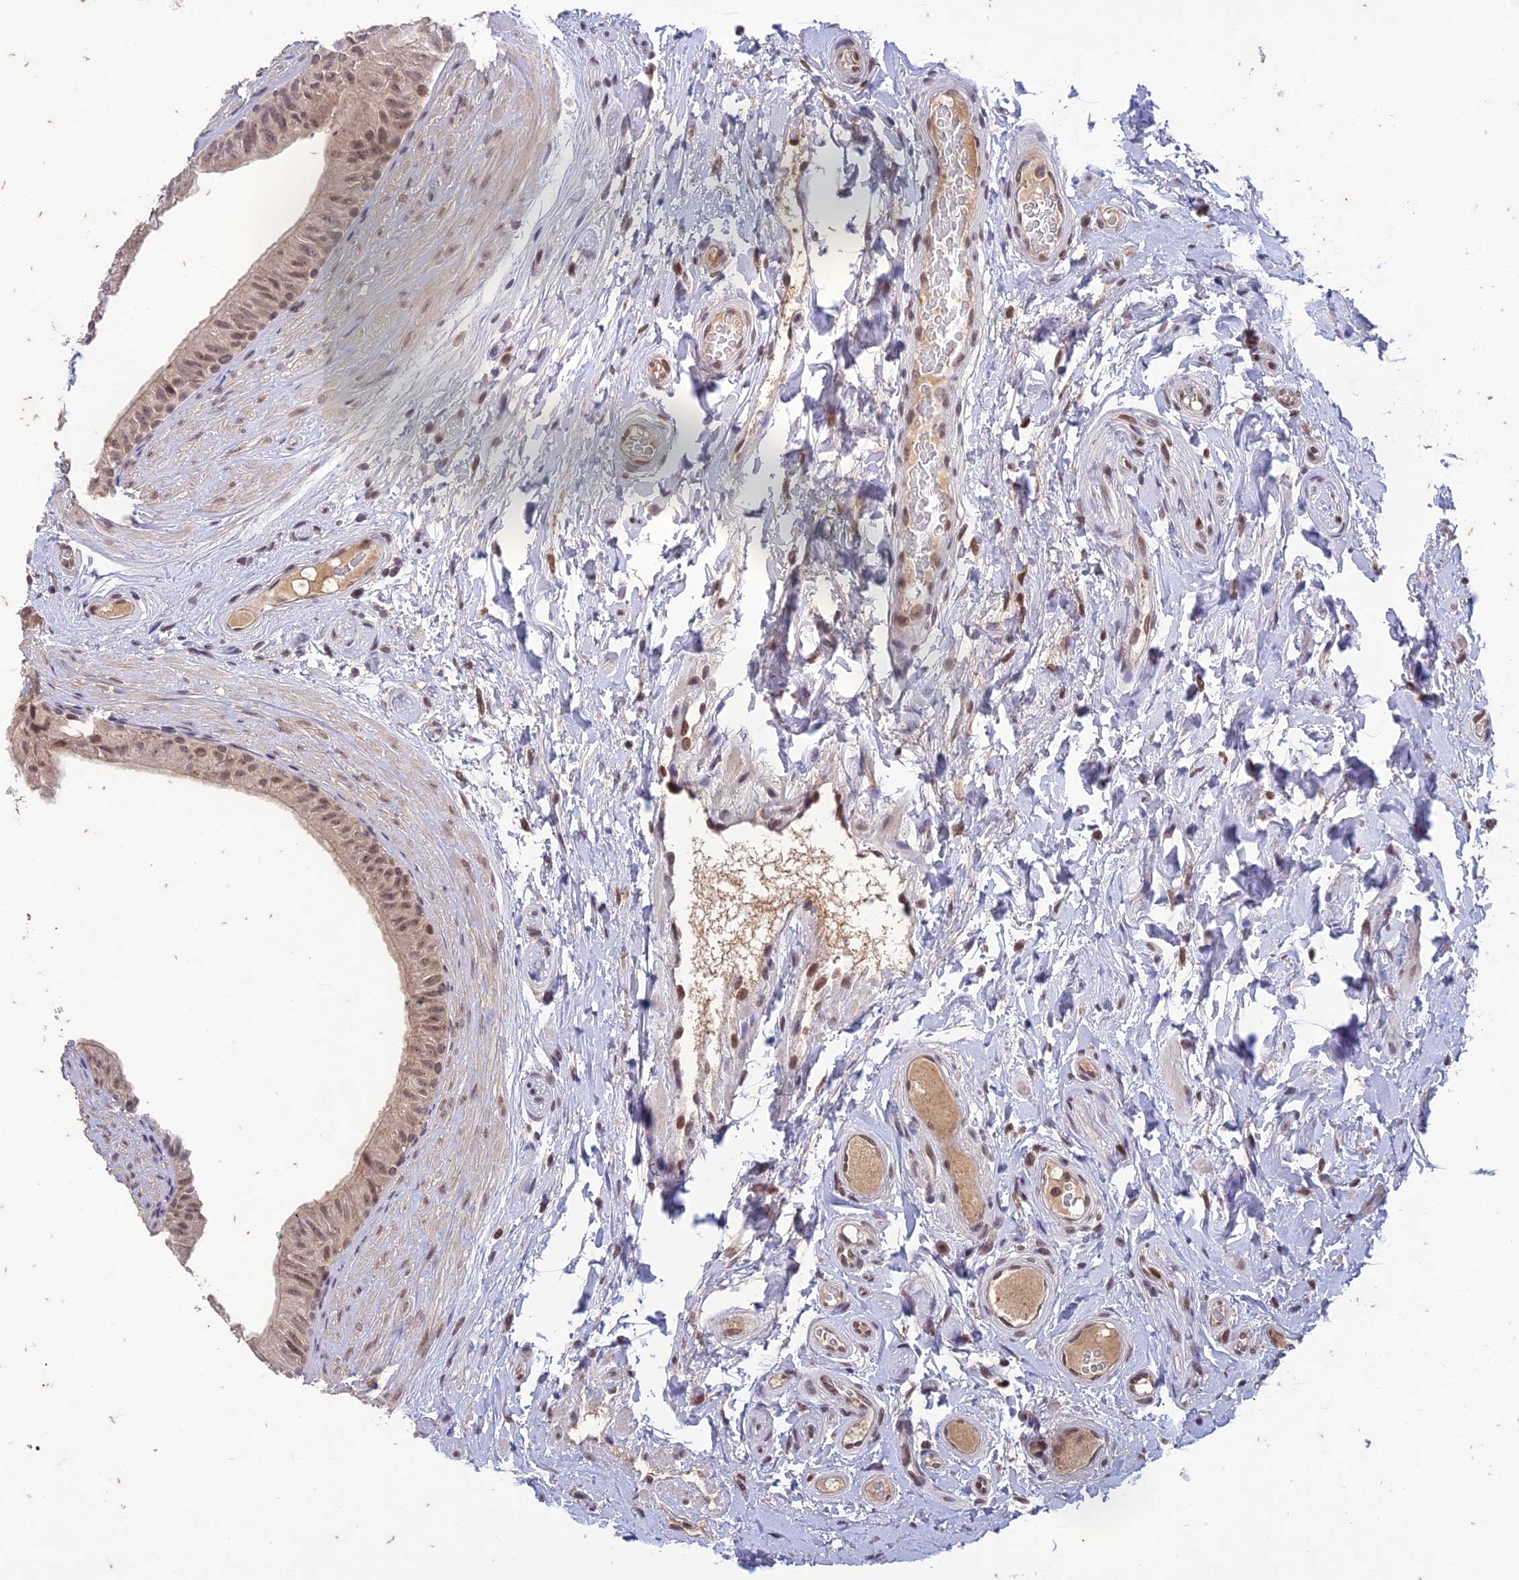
{"staining": {"intensity": "weak", "quantity": "25%-75%", "location": "cytoplasmic/membranous,nuclear"}, "tissue": "epididymis", "cell_type": "Glandular cells", "image_type": "normal", "snomed": [{"axis": "morphology", "description": "Normal tissue, NOS"}, {"axis": "topography", "description": "Epididymis"}], "caption": "Unremarkable epididymis displays weak cytoplasmic/membranous,nuclear positivity in approximately 25%-75% of glandular cells.", "gene": "POP4", "patient": {"sex": "male", "age": 45}}